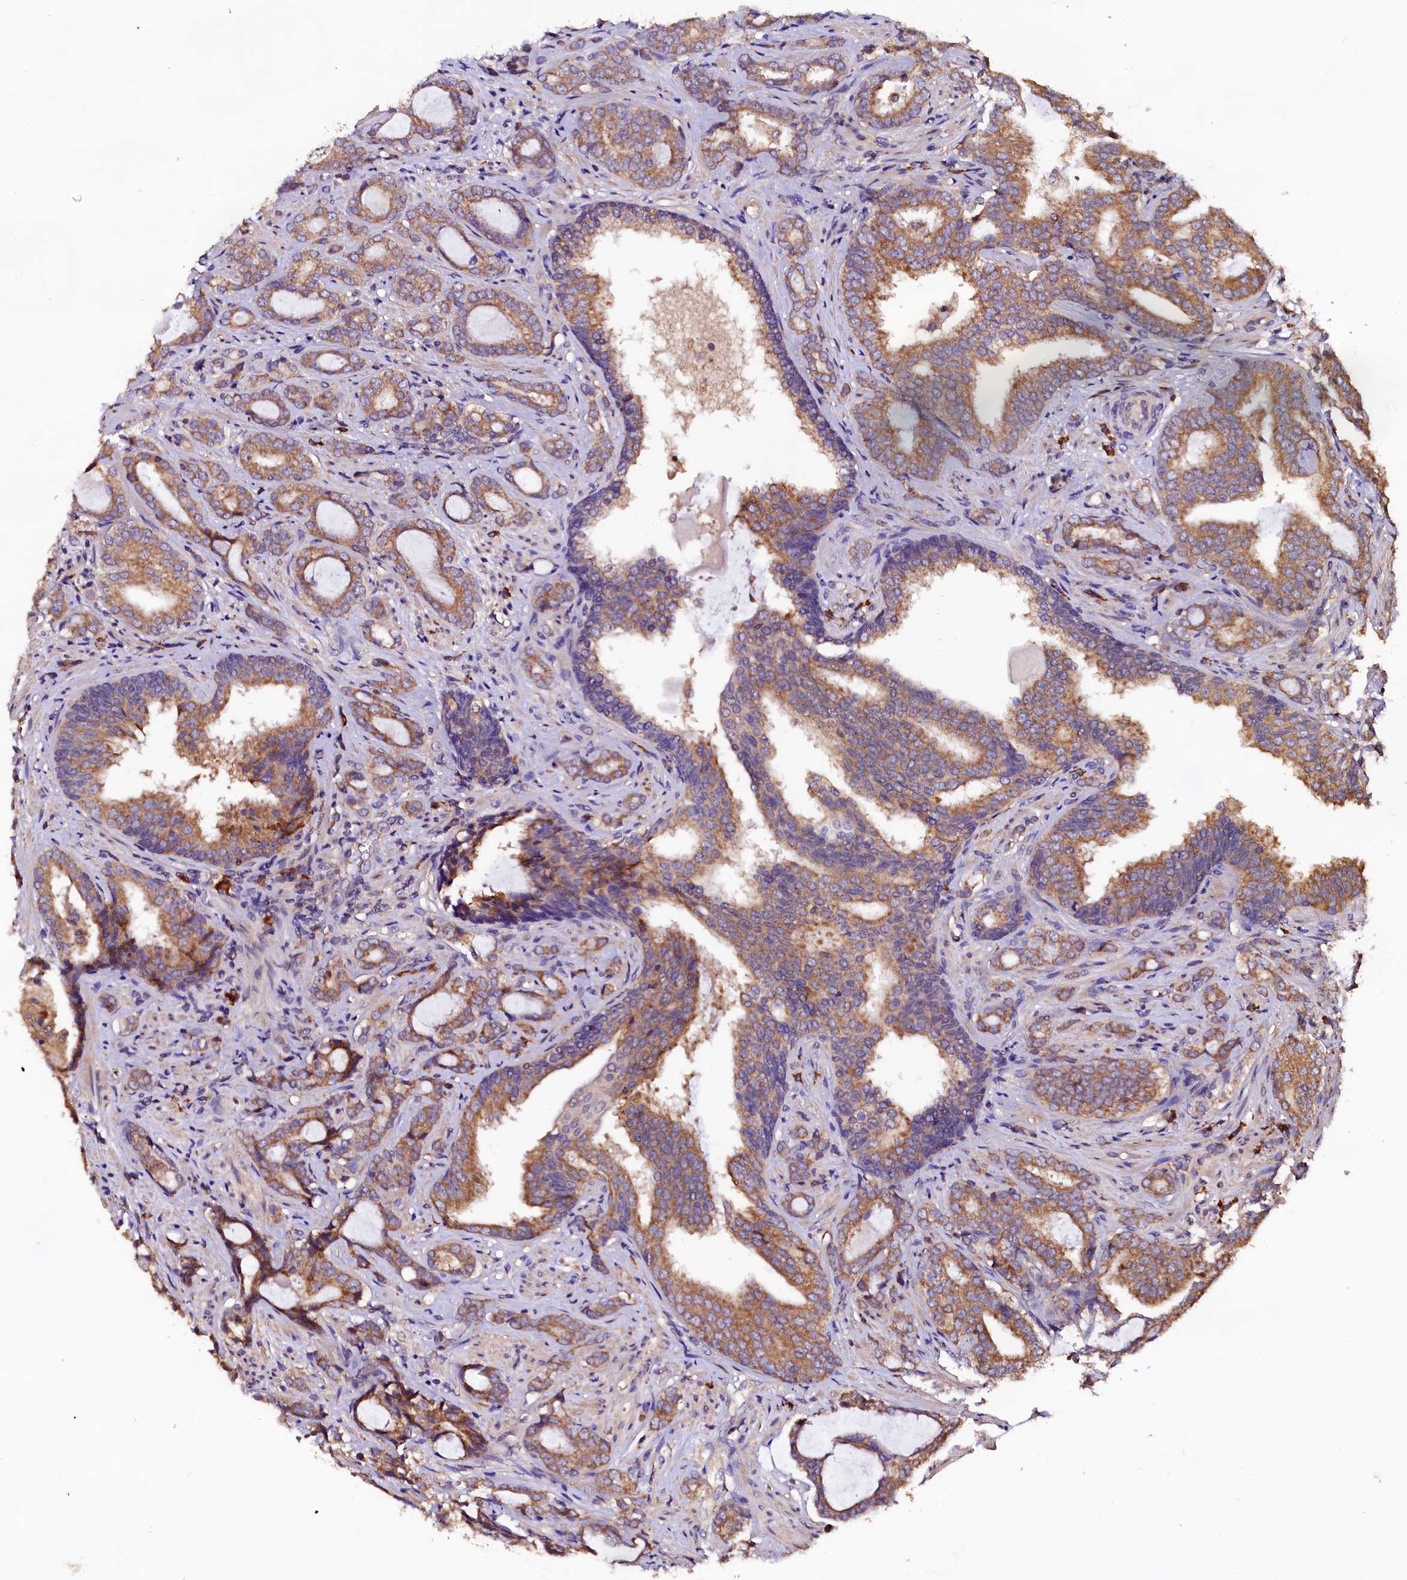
{"staining": {"intensity": "moderate", "quantity": ">75%", "location": "cytoplasmic/membranous"}, "tissue": "prostate cancer", "cell_type": "Tumor cells", "image_type": "cancer", "snomed": [{"axis": "morphology", "description": "Adenocarcinoma, High grade"}, {"axis": "topography", "description": "Prostate"}], "caption": "Adenocarcinoma (high-grade) (prostate) was stained to show a protein in brown. There is medium levels of moderate cytoplasmic/membranous positivity in approximately >75% of tumor cells.", "gene": "ENKD1", "patient": {"sex": "male", "age": 63}}